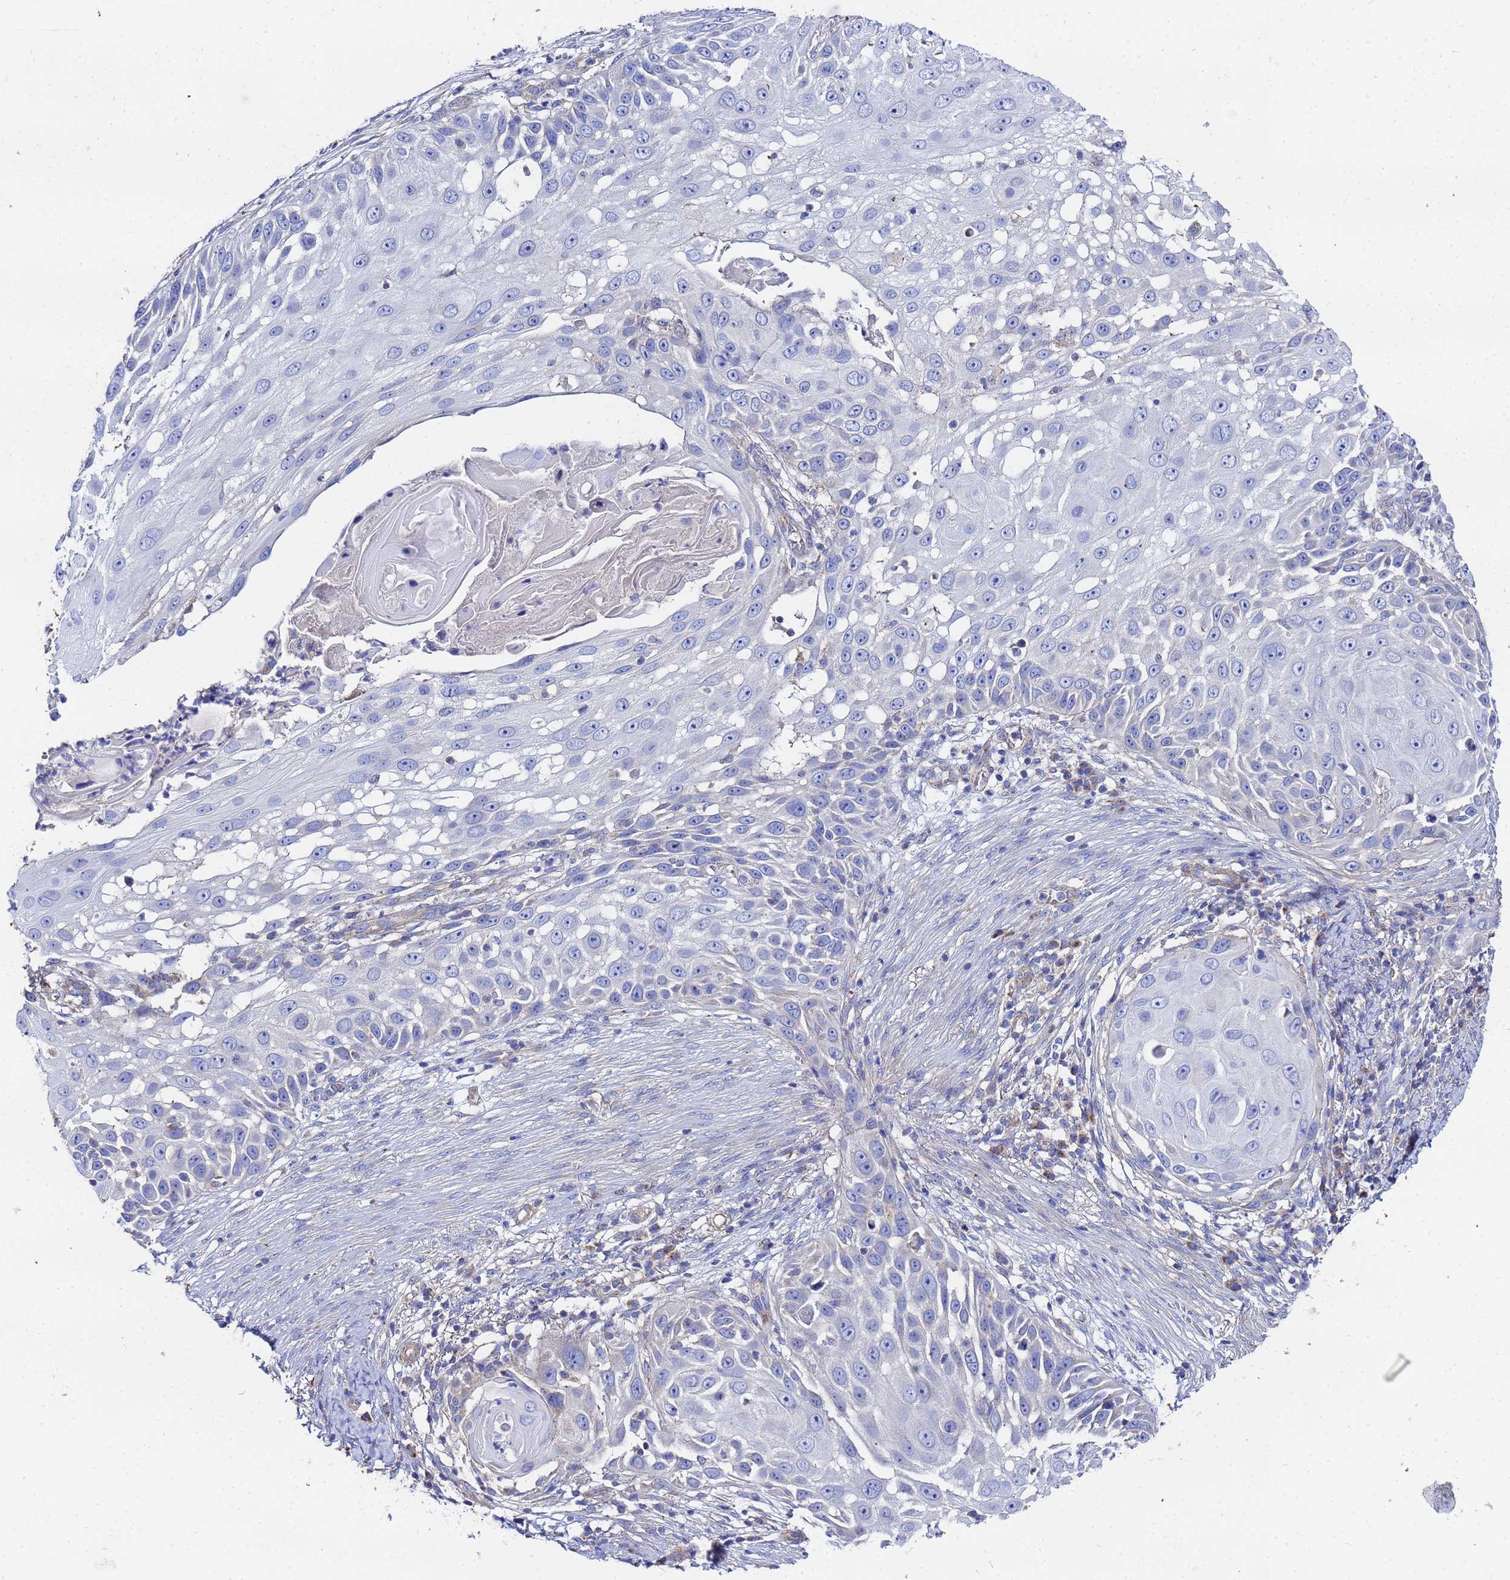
{"staining": {"intensity": "negative", "quantity": "none", "location": "none"}, "tissue": "skin cancer", "cell_type": "Tumor cells", "image_type": "cancer", "snomed": [{"axis": "morphology", "description": "Squamous cell carcinoma, NOS"}, {"axis": "topography", "description": "Skin"}], "caption": "Immunohistochemistry (IHC) micrograph of neoplastic tissue: skin cancer (squamous cell carcinoma) stained with DAB shows no significant protein staining in tumor cells.", "gene": "FAHD2A", "patient": {"sex": "female", "age": 44}}